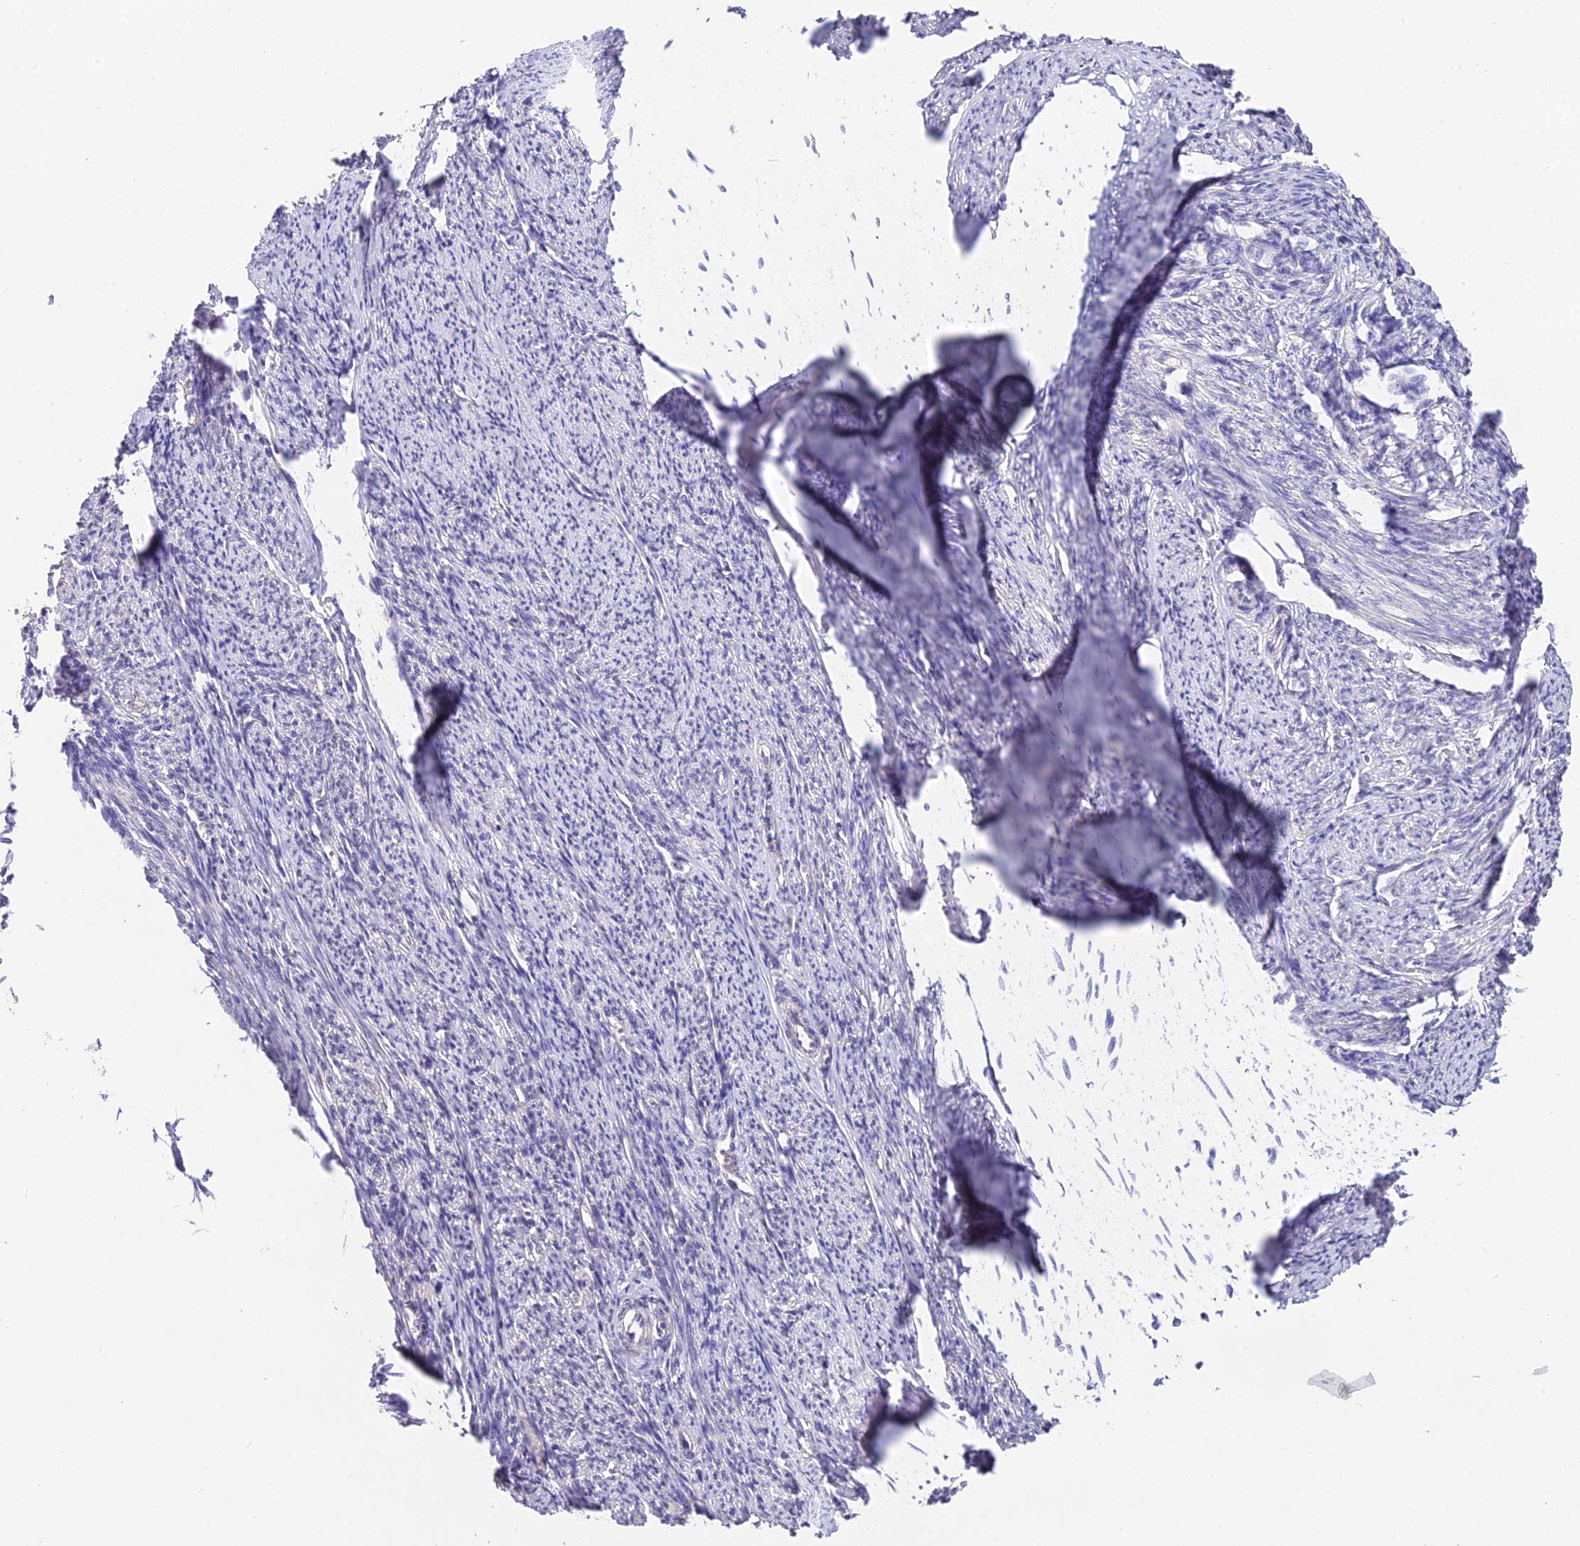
{"staining": {"intensity": "weak", "quantity": "<25%", "location": "cytoplasmic/membranous"}, "tissue": "smooth muscle", "cell_type": "Smooth muscle cells", "image_type": "normal", "snomed": [{"axis": "morphology", "description": "Normal tissue, NOS"}, {"axis": "topography", "description": "Smooth muscle"}, {"axis": "topography", "description": "Uterus"}], "caption": "The histopathology image demonstrates no significant staining in smooth muscle cells of smooth muscle. (DAB (3,3'-diaminobenzidine) immunohistochemistry (IHC) with hematoxylin counter stain).", "gene": "PGK1", "patient": {"sex": "female", "age": 59}}